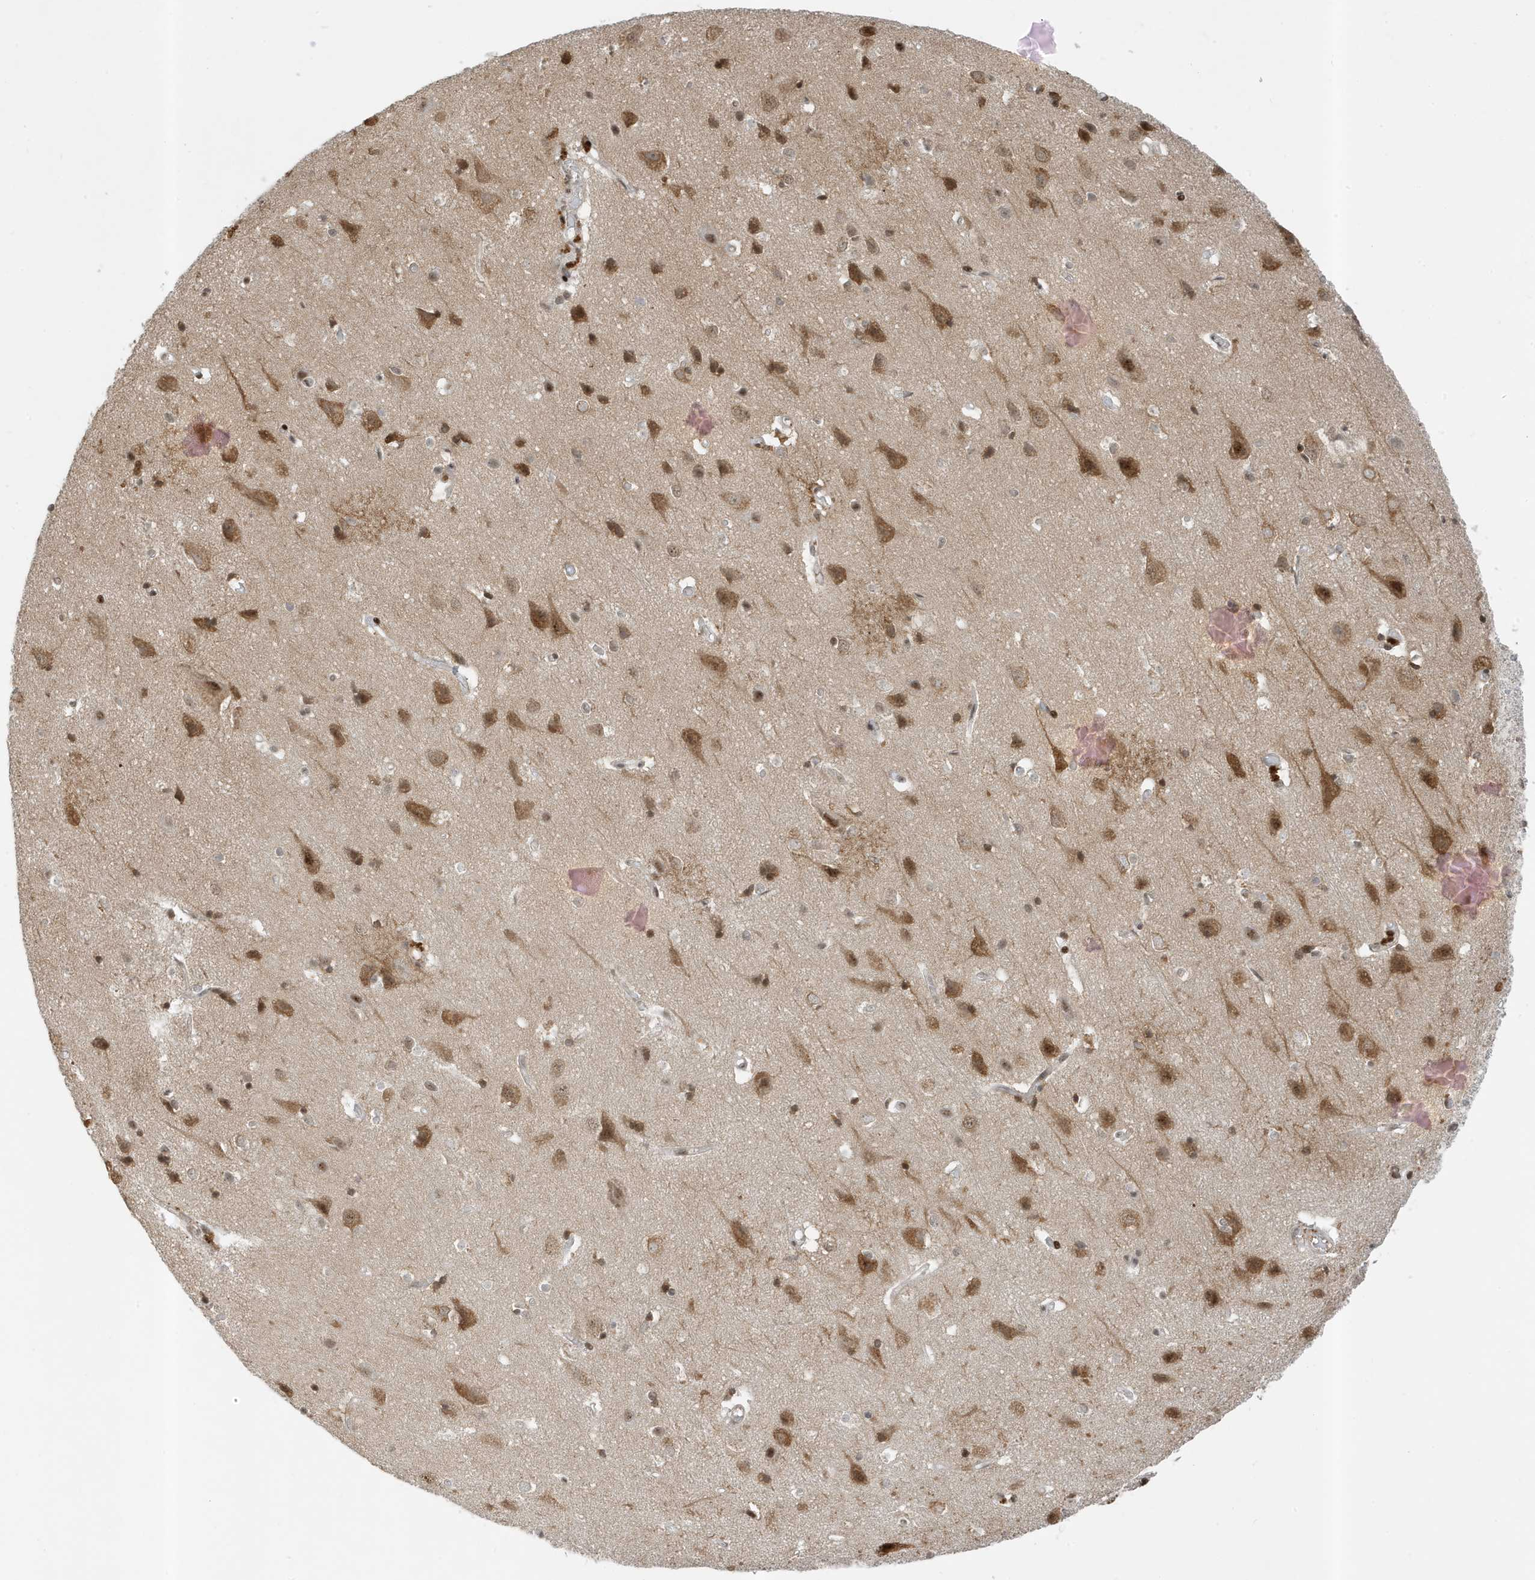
{"staining": {"intensity": "negative", "quantity": "none", "location": "none"}, "tissue": "cerebral cortex", "cell_type": "Endothelial cells", "image_type": "normal", "snomed": [{"axis": "morphology", "description": "Normal tissue, NOS"}, {"axis": "topography", "description": "Cerebral cortex"}], "caption": "Endothelial cells are negative for protein expression in benign human cerebral cortex. (Brightfield microscopy of DAB IHC at high magnification).", "gene": "MAST3", "patient": {"sex": "male", "age": 54}}